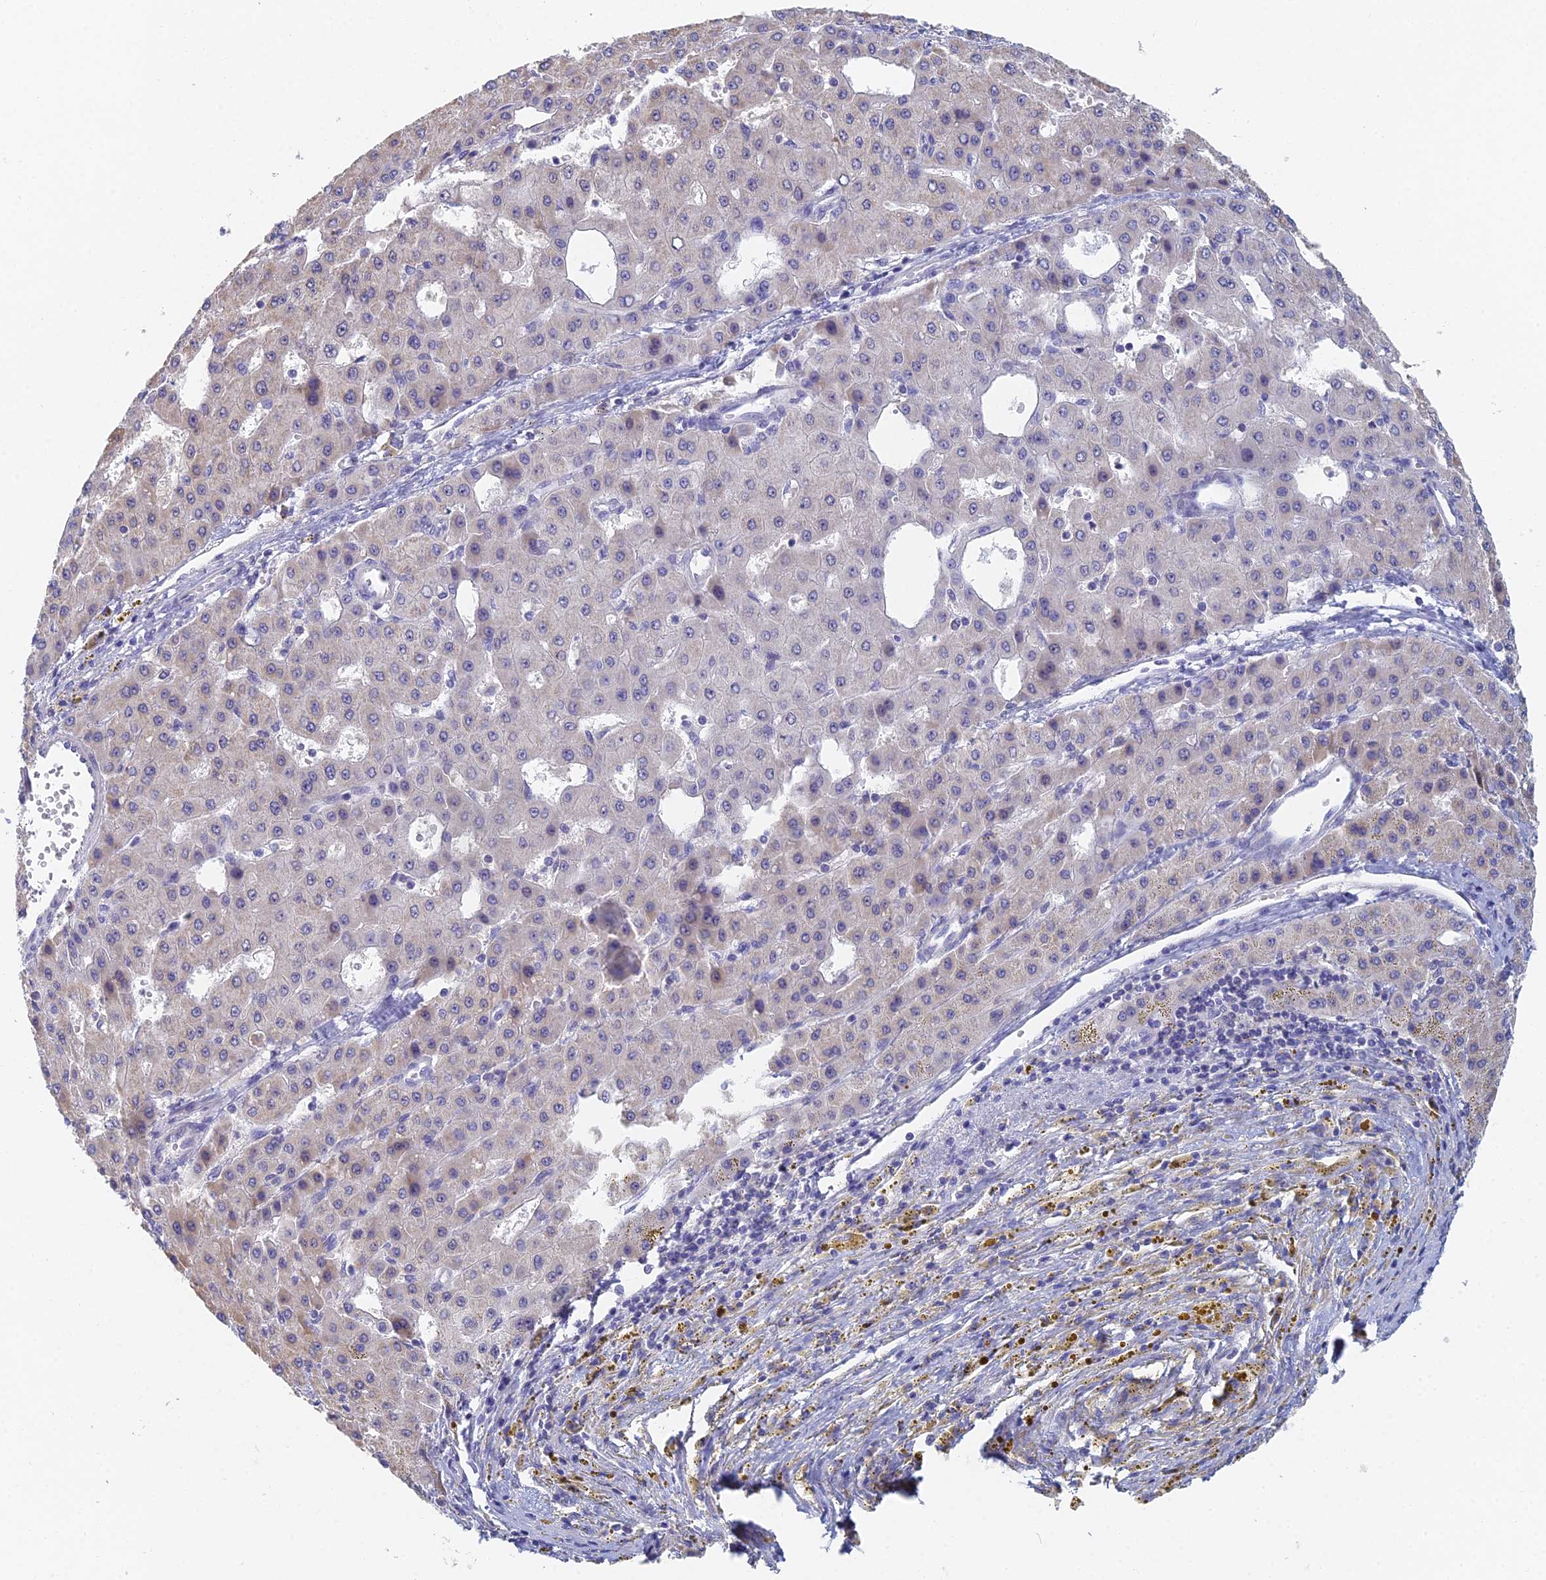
{"staining": {"intensity": "weak", "quantity": "25%-75%", "location": "cytoplasmic/membranous"}, "tissue": "liver cancer", "cell_type": "Tumor cells", "image_type": "cancer", "snomed": [{"axis": "morphology", "description": "Carcinoma, Hepatocellular, NOS"}, {"axis": "topography", "description": "Liver"}], "caption": "The histopathology image demonstrates a brown stain indicating the presence of a protein in the cytoplasmic/membranous of tumor cells in hepatocellular carcinoma (liver).", "gene": "MCM2", "patient": {"sex": "male", "age": 47}}